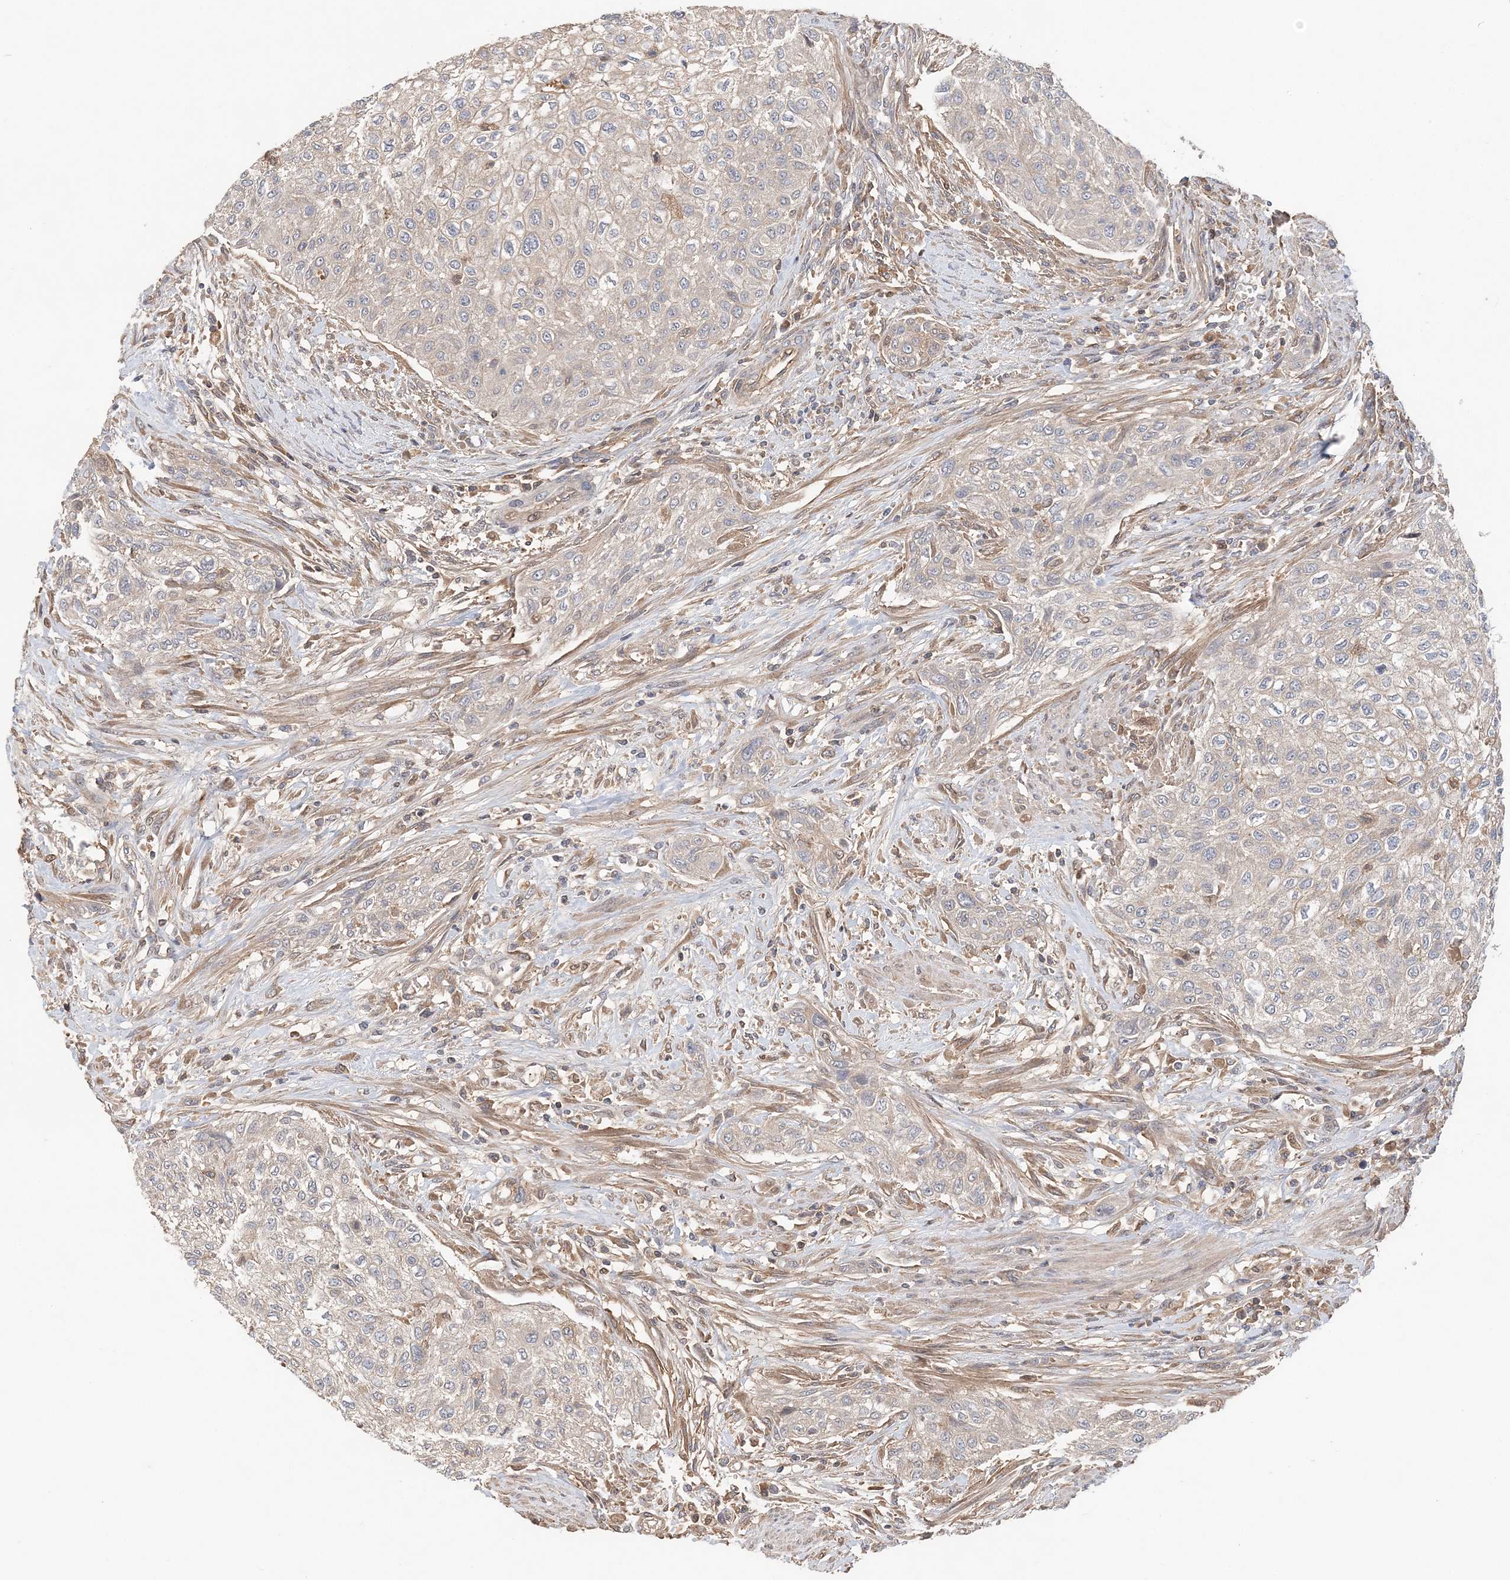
{"staining": {"intensity": "negative", "quantity": "none", "location": "none"}, "tissue": "urothelial cancer", "cell_type": "Tumor cells", "image_type": "cancer", "snomed": [{"axis": "morphology", "description": "Urothelial carcinoma, High grade"}, {"axis": "topography", "description": "Urinary bladder"}], "caption": "Immunohistochemical staining of high-grade urothelial carcinoma demonstrates no significant staining in tumor cells.", "gene": "SYCP3", "patient": {"sex": "male", "age": 35}}